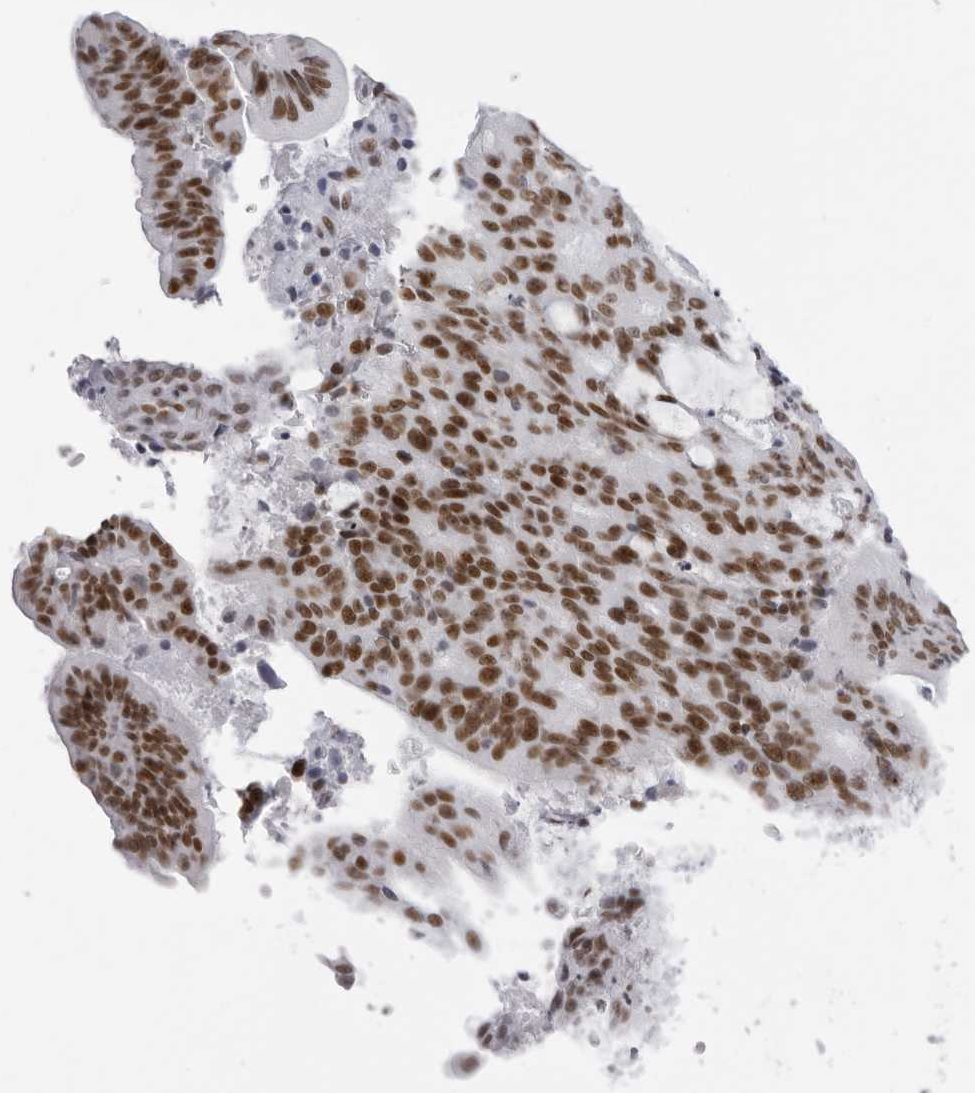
{"staining": {"intensity": "strong", "quantity": ">75%", "location": "nuclear"}, "tissue": "liver cancer", "cell_type": "Tumor cells", "image_type": "cancer", "snomed": [{"axis": "morphology", "description": "Normal tissue, NOS"}, {"axis": "morphology", "description": "Cholangiocarcinoma"}, {"axis": "topography", "description": "Liver"}, {"axis": "topography", "description": "Peripheral nerve tissue"}], "caption": "Liver cancer stained with immunohistochemistry displays strong nuclear positivity in about >75% of tumor cells.", "gene": "IRF2BP2", "patient": {"sex": "female", "age": 73}}